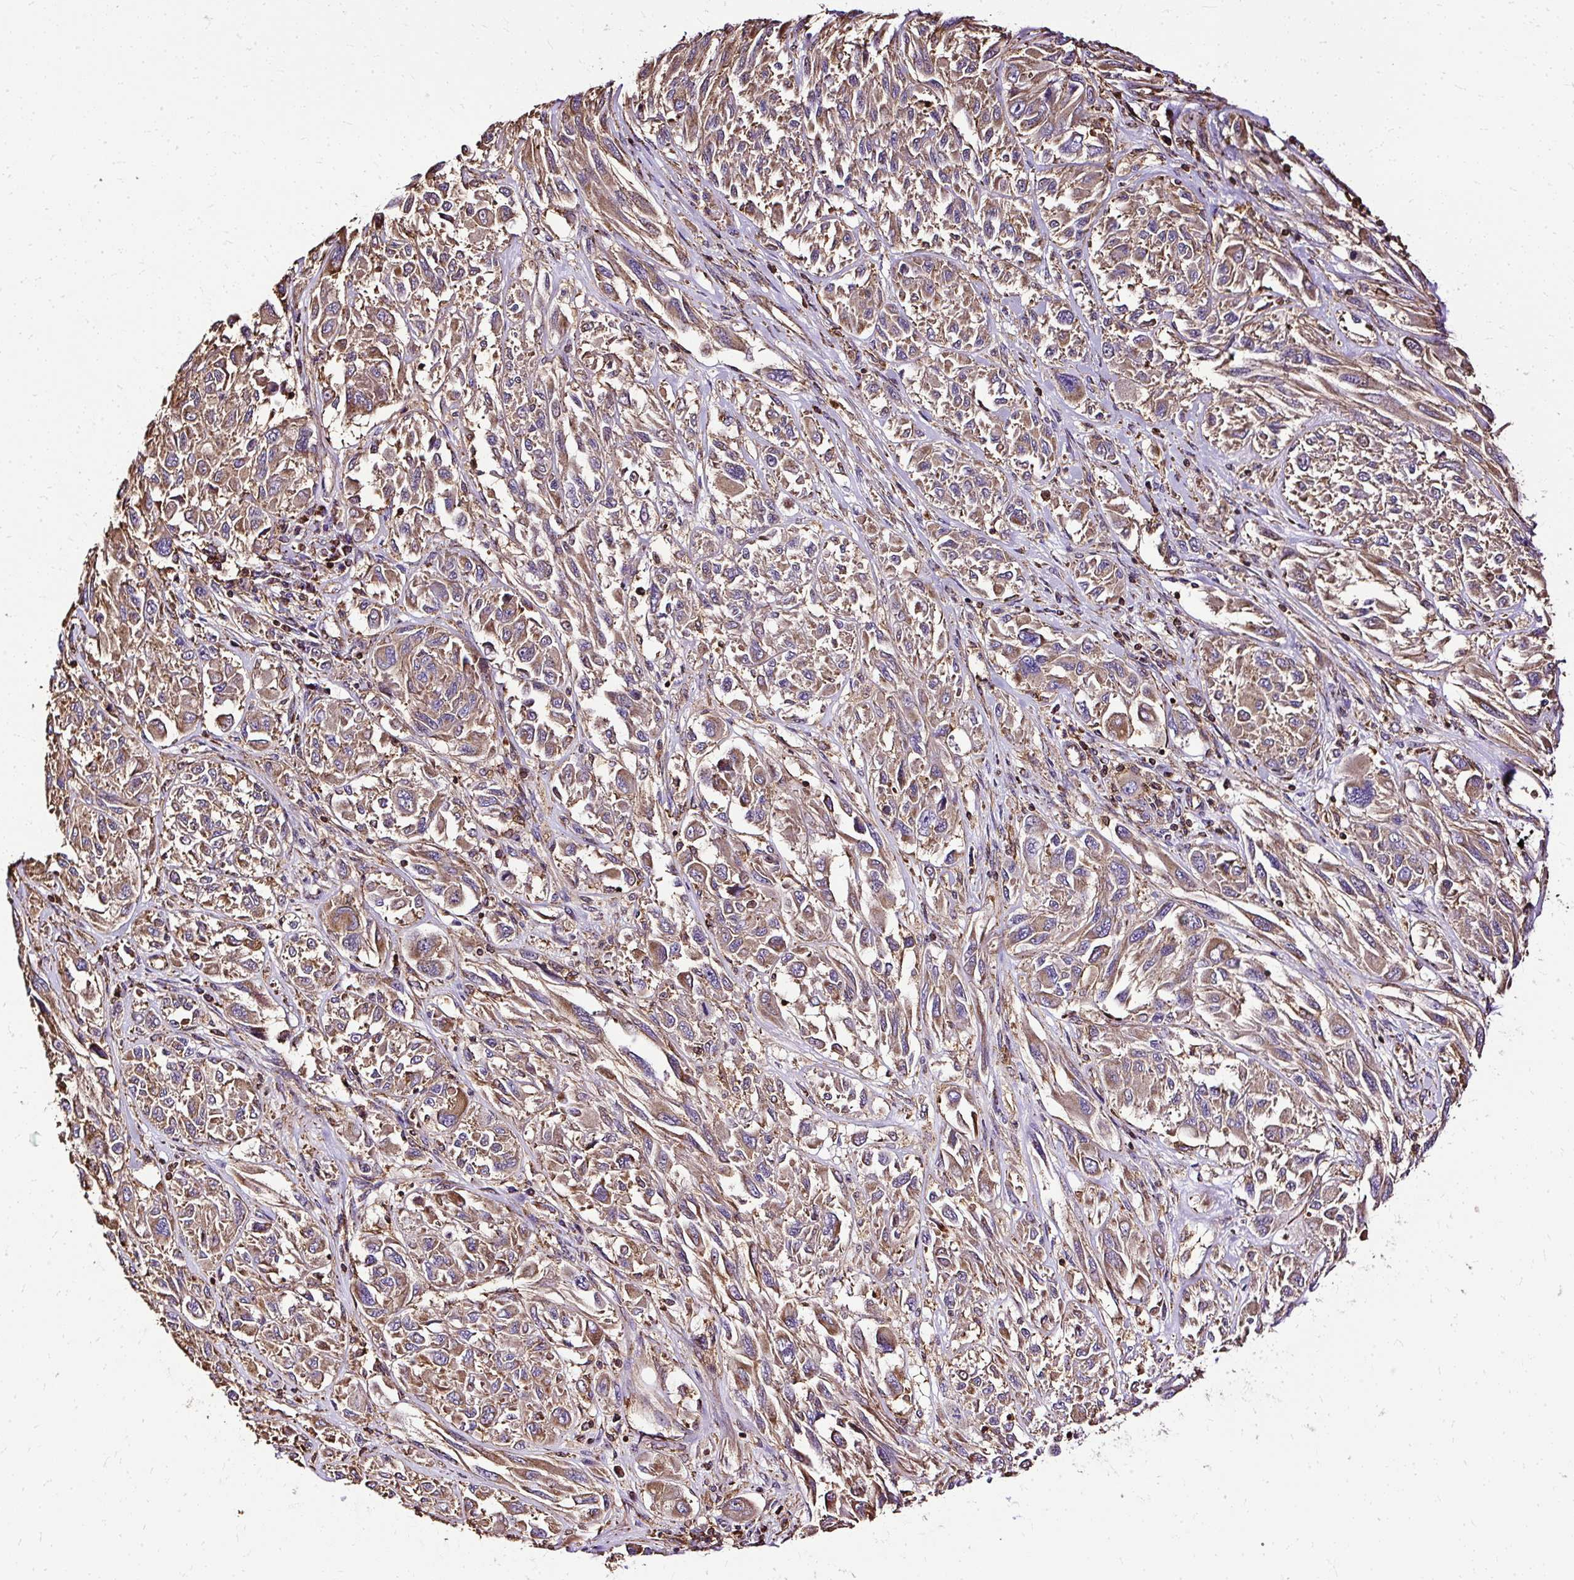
{"staining": {"intensity": "moderate", "quantity": ">75%", "location": "cytoplasmic/membranous"}, "tissue": "melanoma", "cell_type": "Tumor cells", "image_type": "cancer", "snomed": [{"axis": "morphology", "description": "Malignant melanoma, NOS"}, {"axis": "topography", "description": "Skin"}], "caption": "This is a micrograph of immunohistochemistry (IHC) staining of melanoma, which shows moderate staining in the cytoplasmic/membranous of tumor cells.", "gene": "KLHL11", "patient": {"sex": "female", "age": 91}}